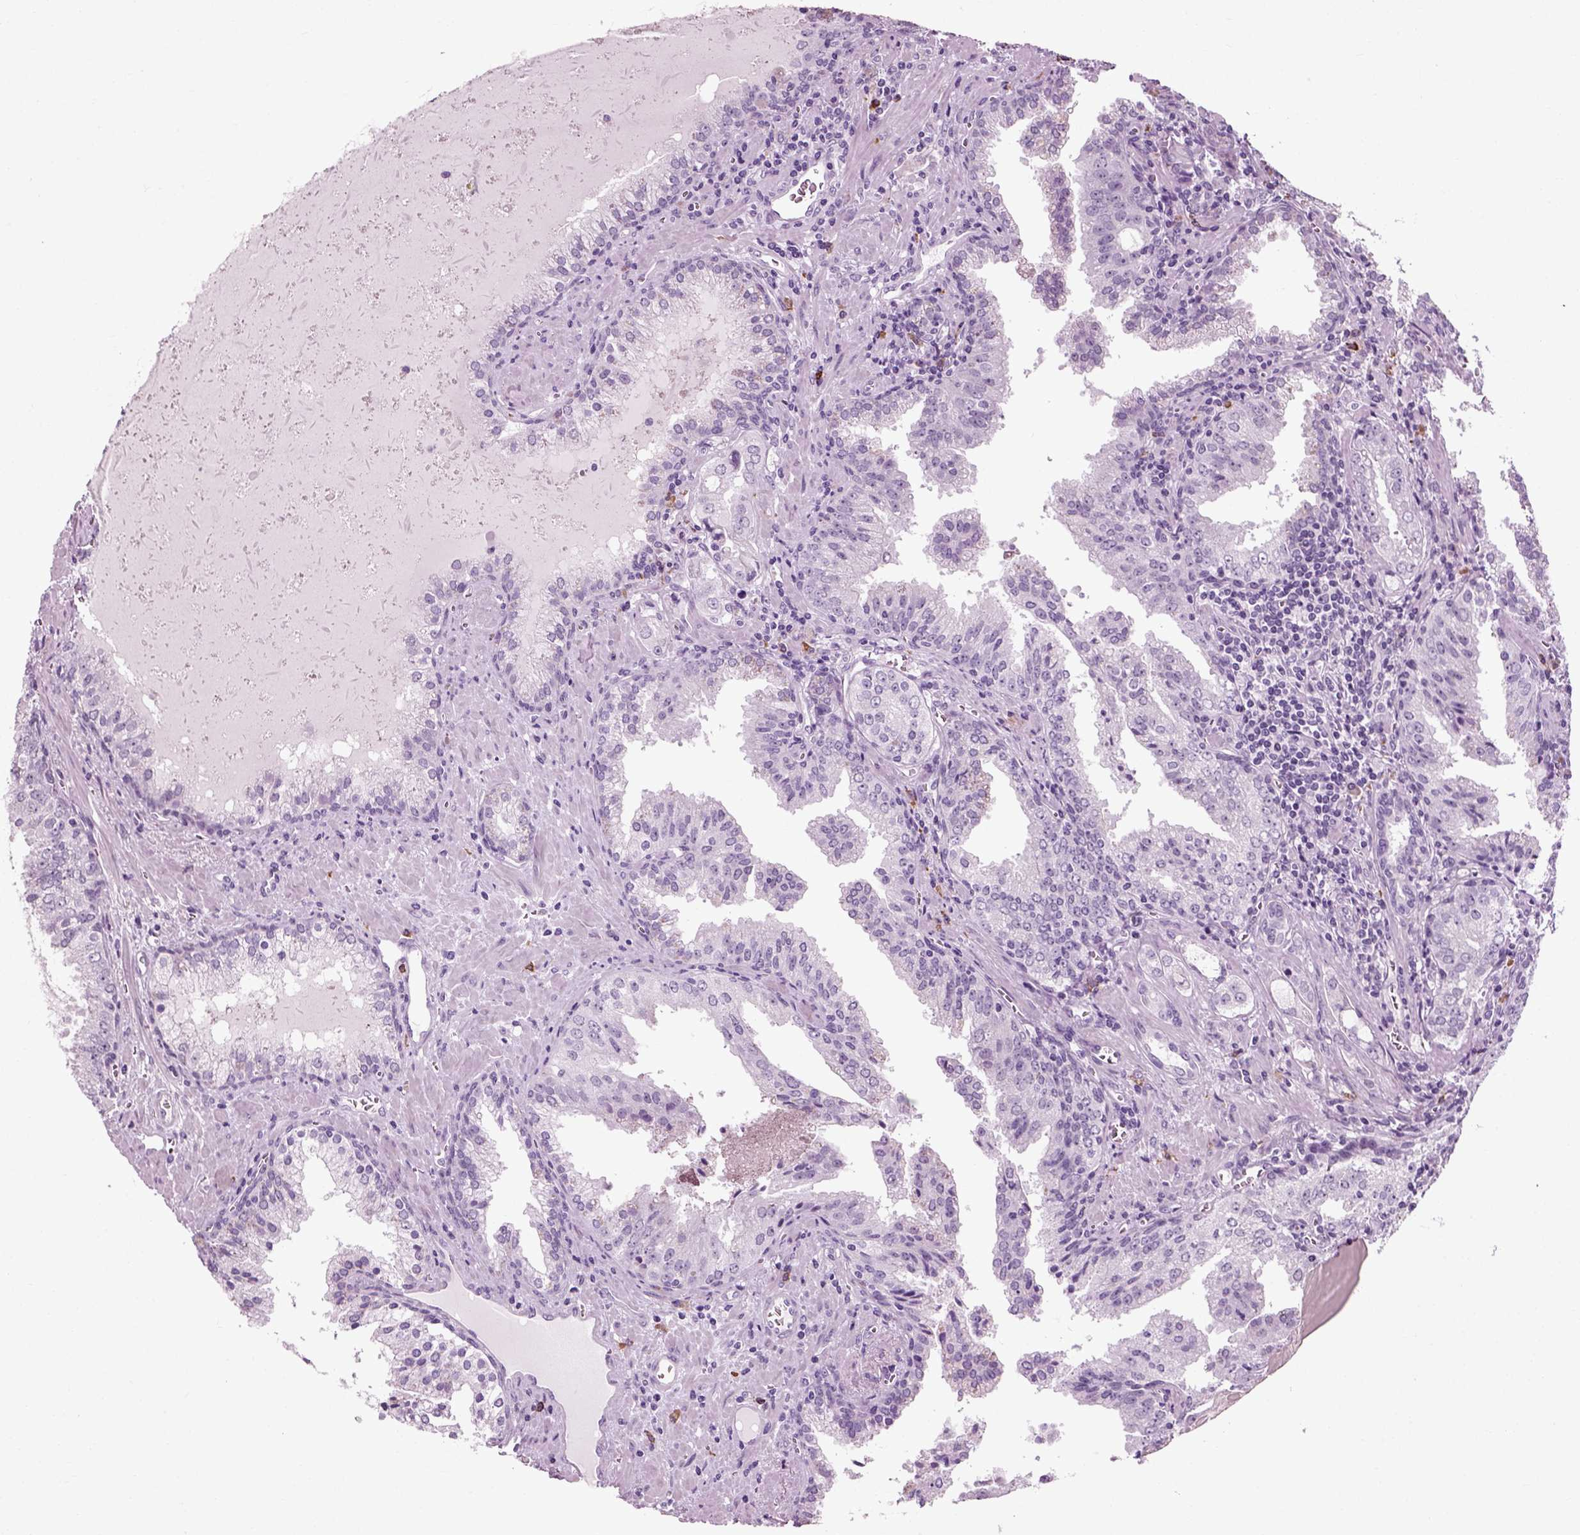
{"staining": {"intensity": "negative", "quantity": "none", "location": "none"}, "tissue": "prostate cancer", "cell_type": "Tumor cells", "image_type": "cancer", "snomed": [{"axis": "morphology", "description": "Adenocarcinoma, High grade"}, {"axis": "topography", "description": "Prostate"}], "caption": "Tumor cells are negative for protein expression in human adenocarcinoma (high-grade) (prostate). Nuclei are stained in blue.", "gene": "SLC26A8", "patient": {"sex": "male", "age": 68}}